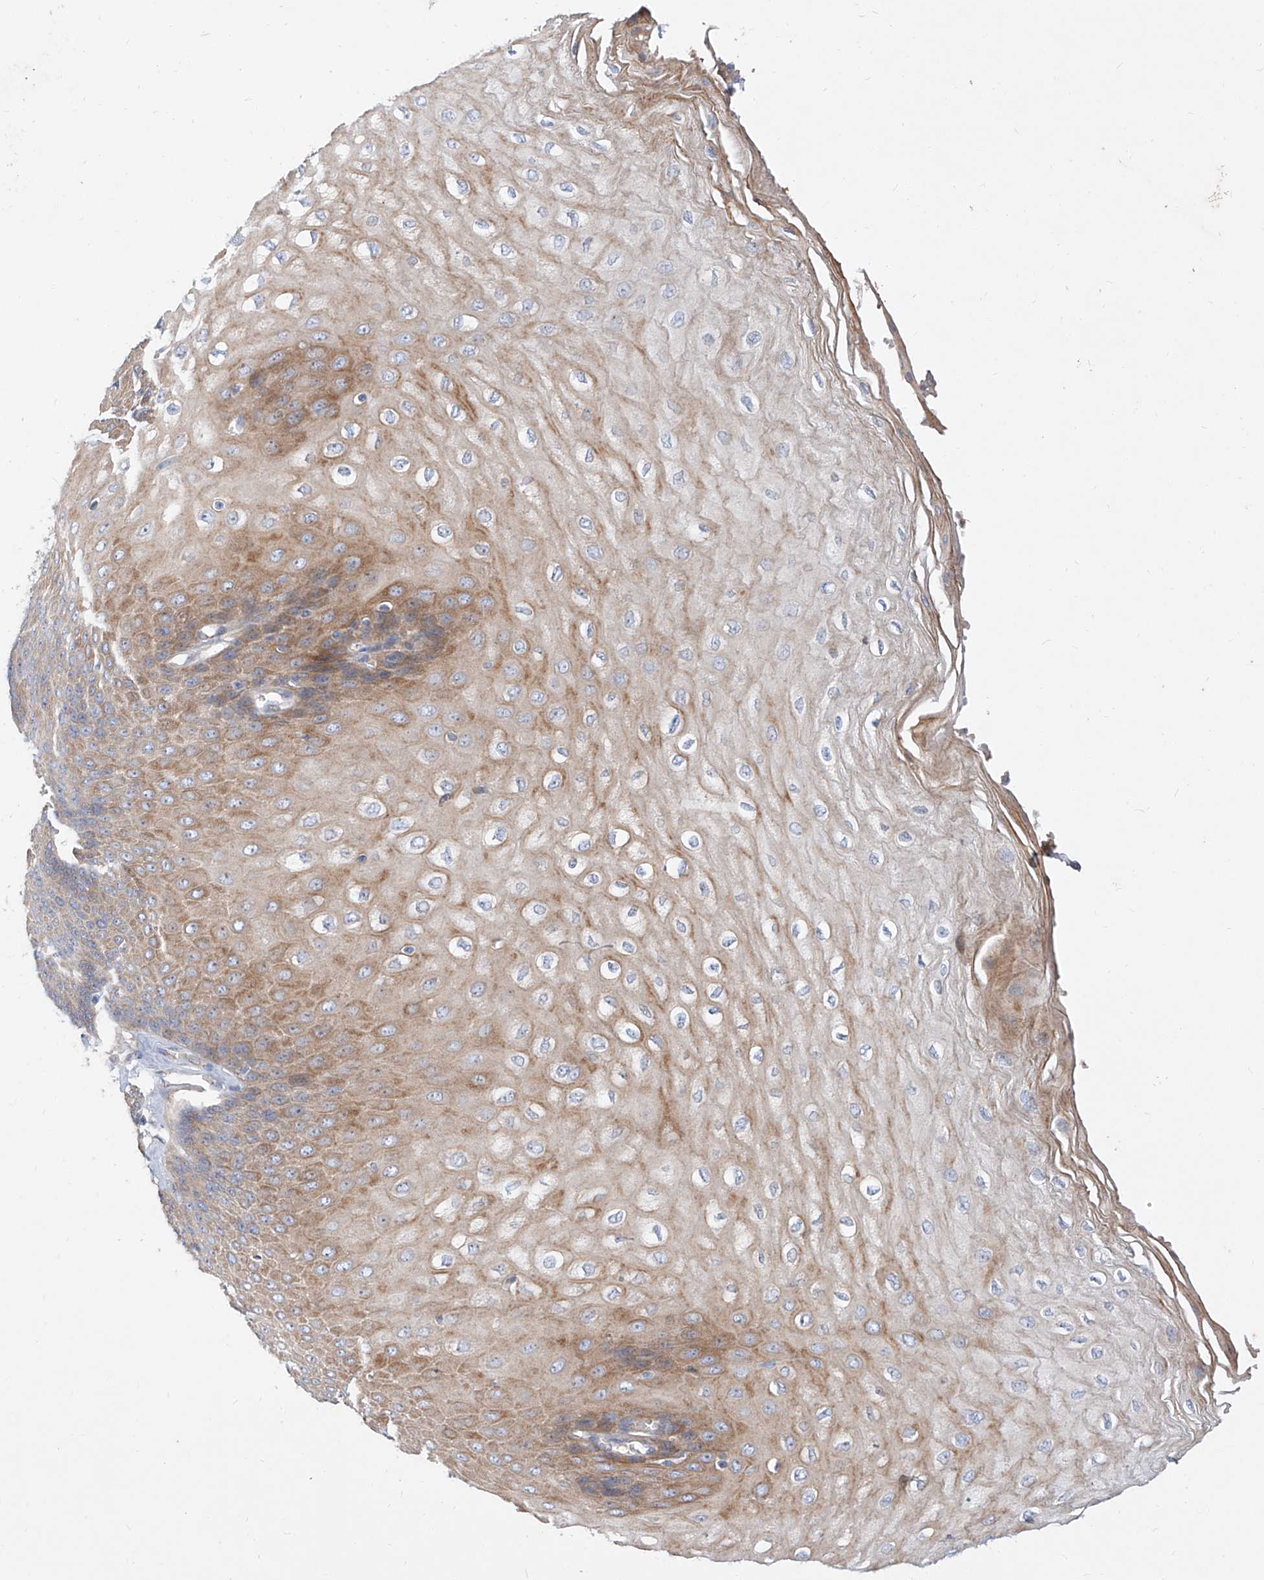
{"staining": {"intensity": "moderate", "quantity": ">75%", "location": "cytoplasmic/membranous"}, "tissue": "esophagus", "cell_type": "Squamous epithelial cells", "image_type": "normal", "snomed": [{"axis": "morphology", "description": "Normal tissue, NOS"}, {"axis": "topography", "description": "Esophagus"}], "caption": "Immunohistochemical staining of normal human esophagus displays moderate cytoplasmic/membranous protein positivity in about >75% of squamous epithelial cells. The staining was performed using DAB to visualize the protein expression in brown, while the nuclei were stained in blue with hematoxylin (Magnification: 20x).", "gene": "DIRAS3", "patient": {"sex": "male", "age": 60}}